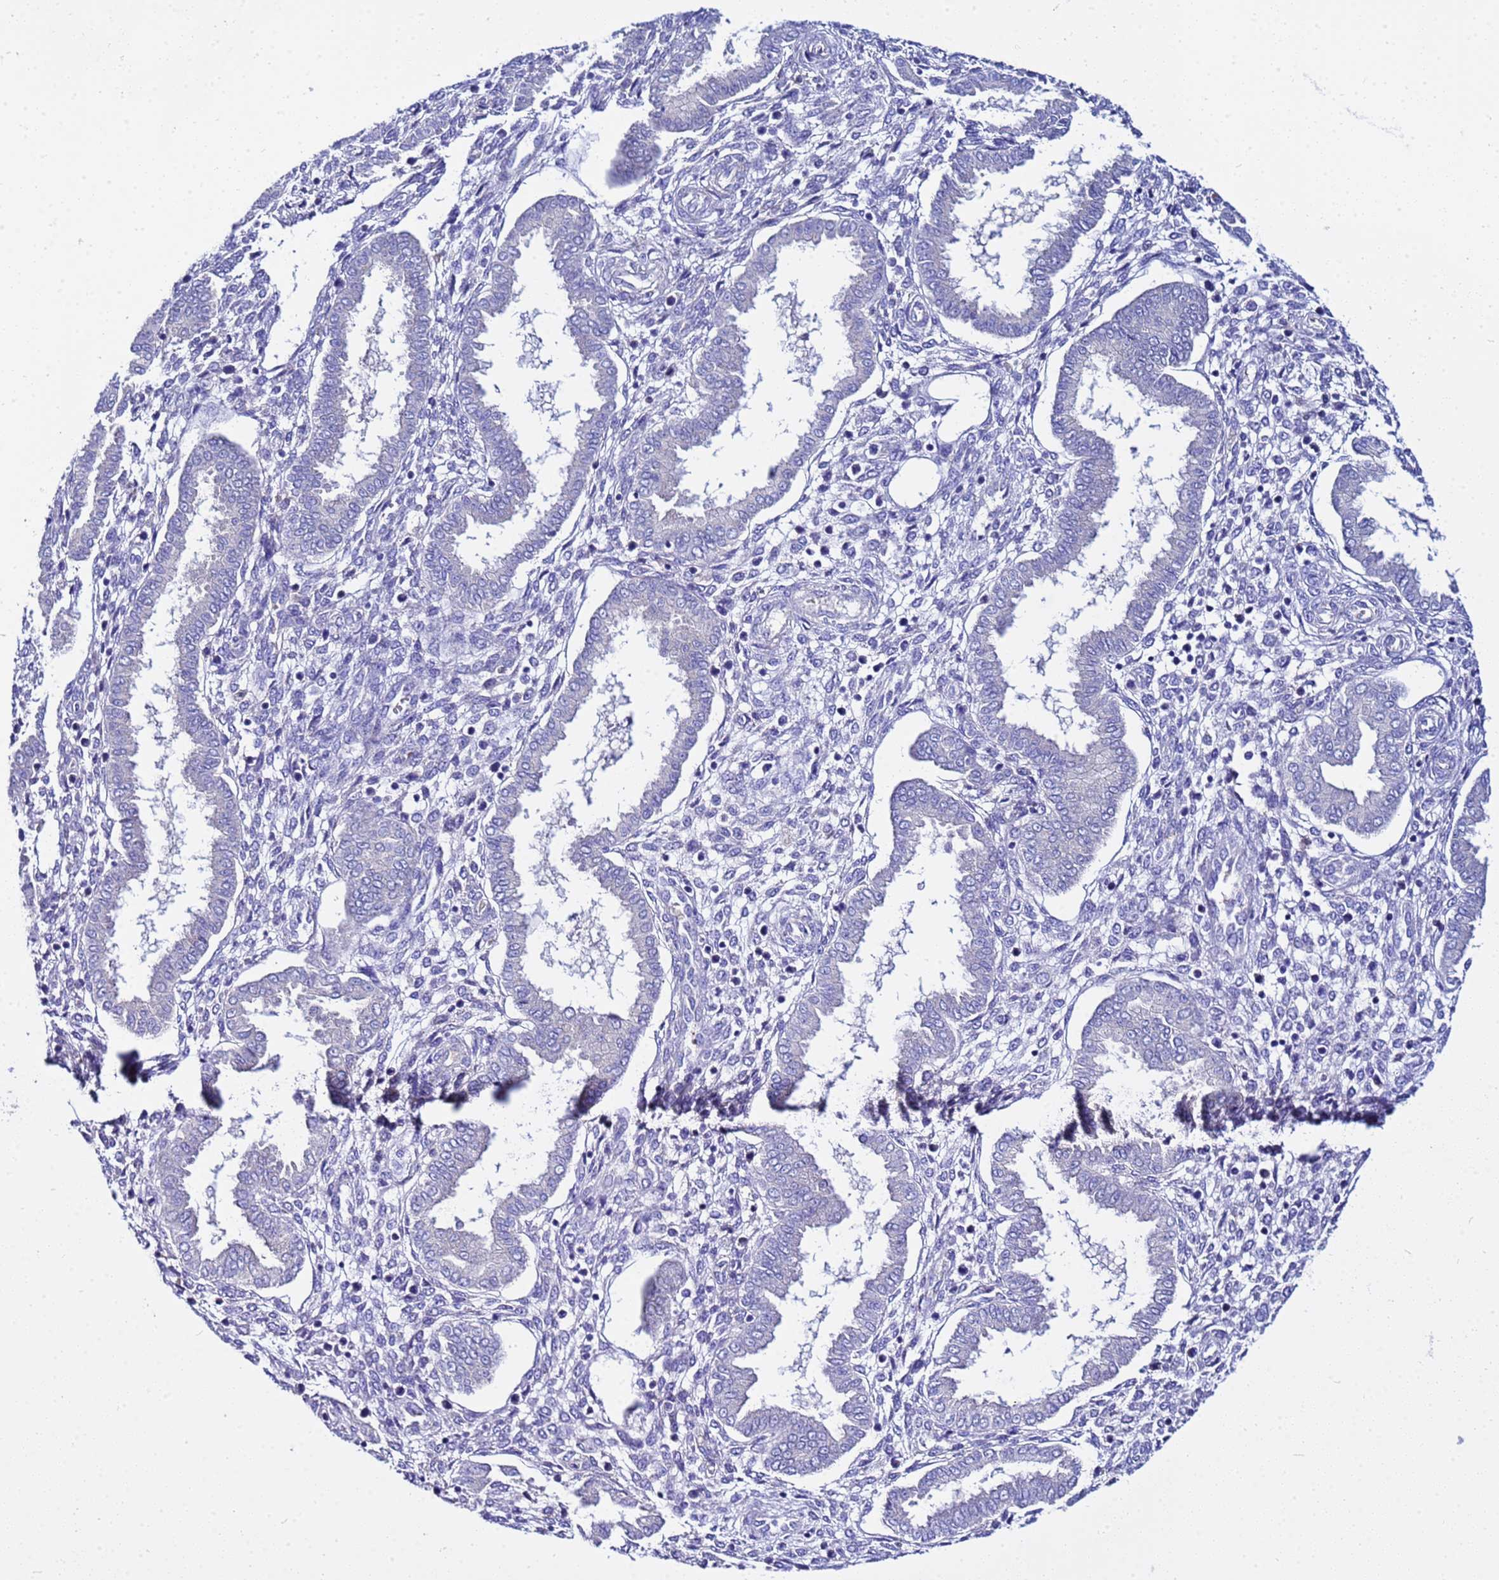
{"staining": {"intensity": "negative", "quantity": "none", "location": "none"}, "tissue": "endometrium", "cell_type": "Cells in endometrial stroma", "image_type": "normal", "snomed": [{"axis": "morphology", "description": "Normal tissue, NOS"}, {"axis": "topography", "description": "Endometrium"}], "caption": "This is a micrograph of IHC staining of unremarkable endometrium, which shows no positivity in cells in endometrial stroma.", "gene": "USP18", "patient": {"sex": "female", "age": 24}}